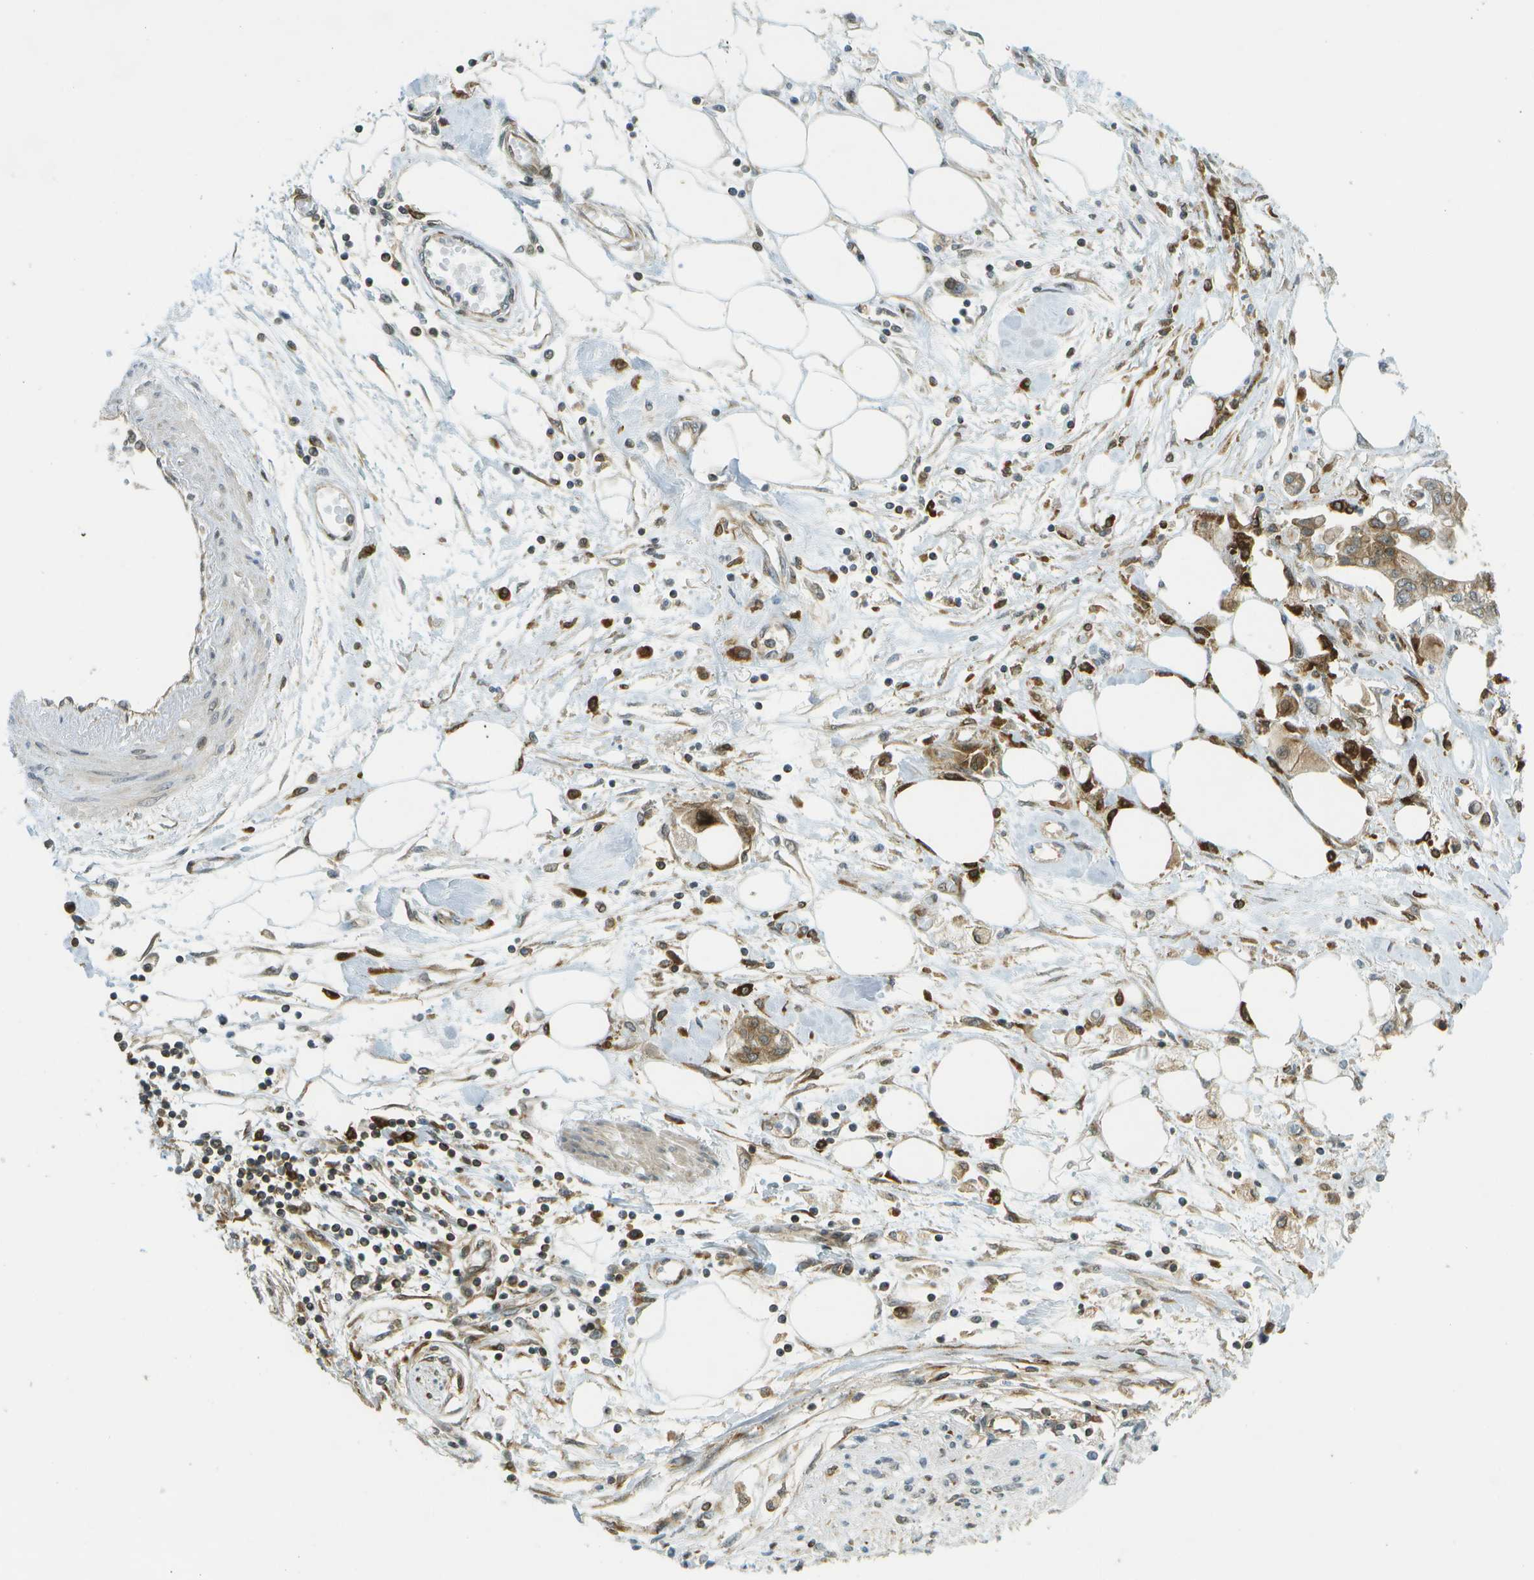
{"staining": {"intensity": "strong", "quantity": ">75%", "location": "cytoplasmic/membranous"}, "tissue": "pancreatic cancer", "cell_type": "Tumor cells", "image_type": "cancer", "snomed": [{"axis": "morphology", "description": "Adenocarcinoma, NOS"}, {"axis": "topography", "description": "Pancreas"}], "caption": "Immunohistochemical staining of adenocarcinoma (pancreatic) displays strong cytoplasmic/membranous protein staining in about >75% of tumor cells. (IHC, brightfield microscopy, high magnification).", "gene": "TMTC1", "patient": {"sex": "female", "age": 77}}